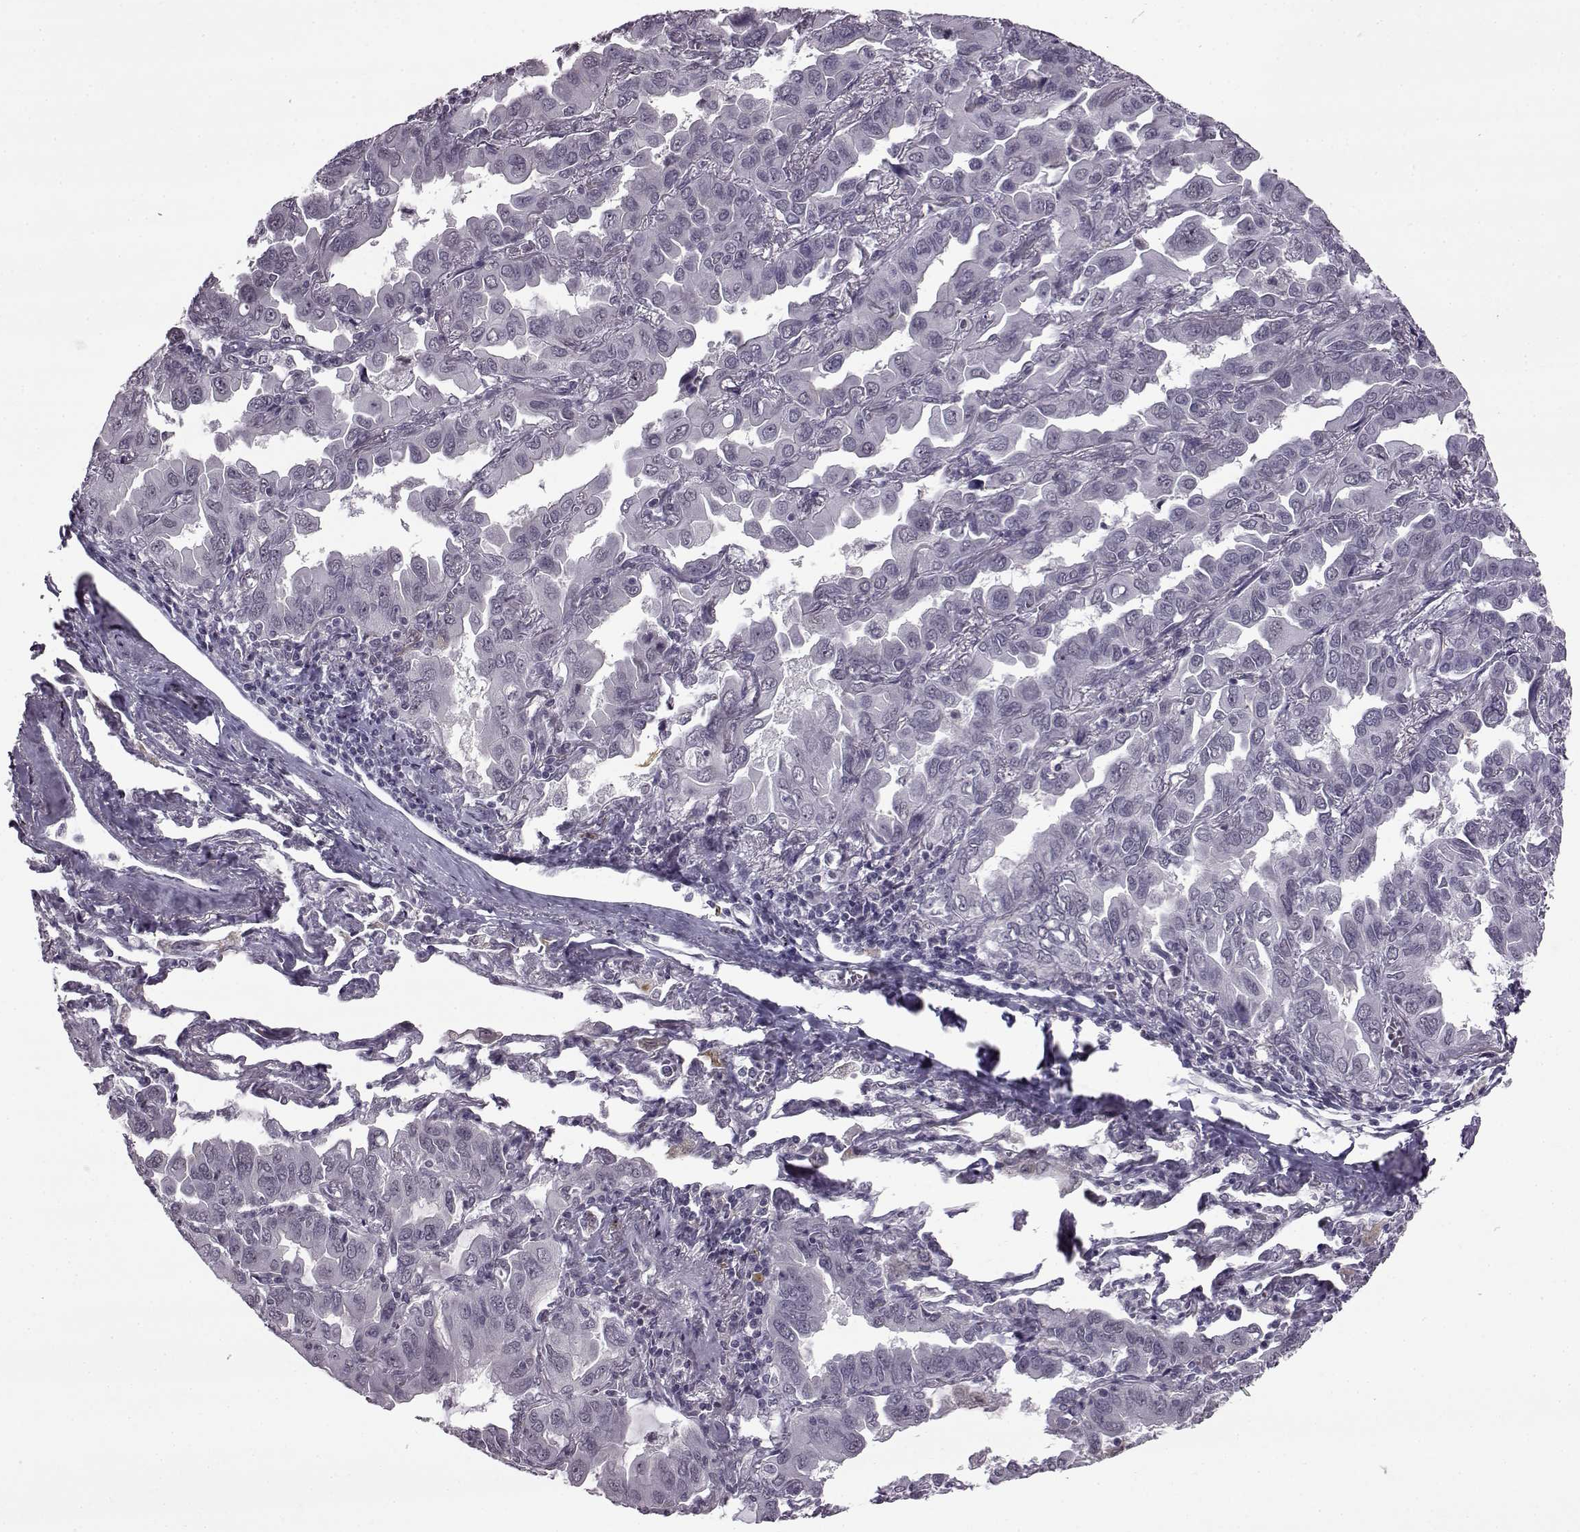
{"staining": {"intensity": "negative", "quantity": "none", "location": "none"}, "tissue": "lung cancer", "cell_type": "Tumor cells", "image_type": "cancer", "snomed": [{"axis": "morphology", "description": "Adenocarcinoma, NOS"}, {"axis": "topography", "description": "Lung"}], "caption": "DAB immunohistochemical staining of human adenocarcinoma (lung) shows no significant positivity in tumor cells.", "gene": "SLC28A2", "patient": {"sex": "male", "age": 64}}